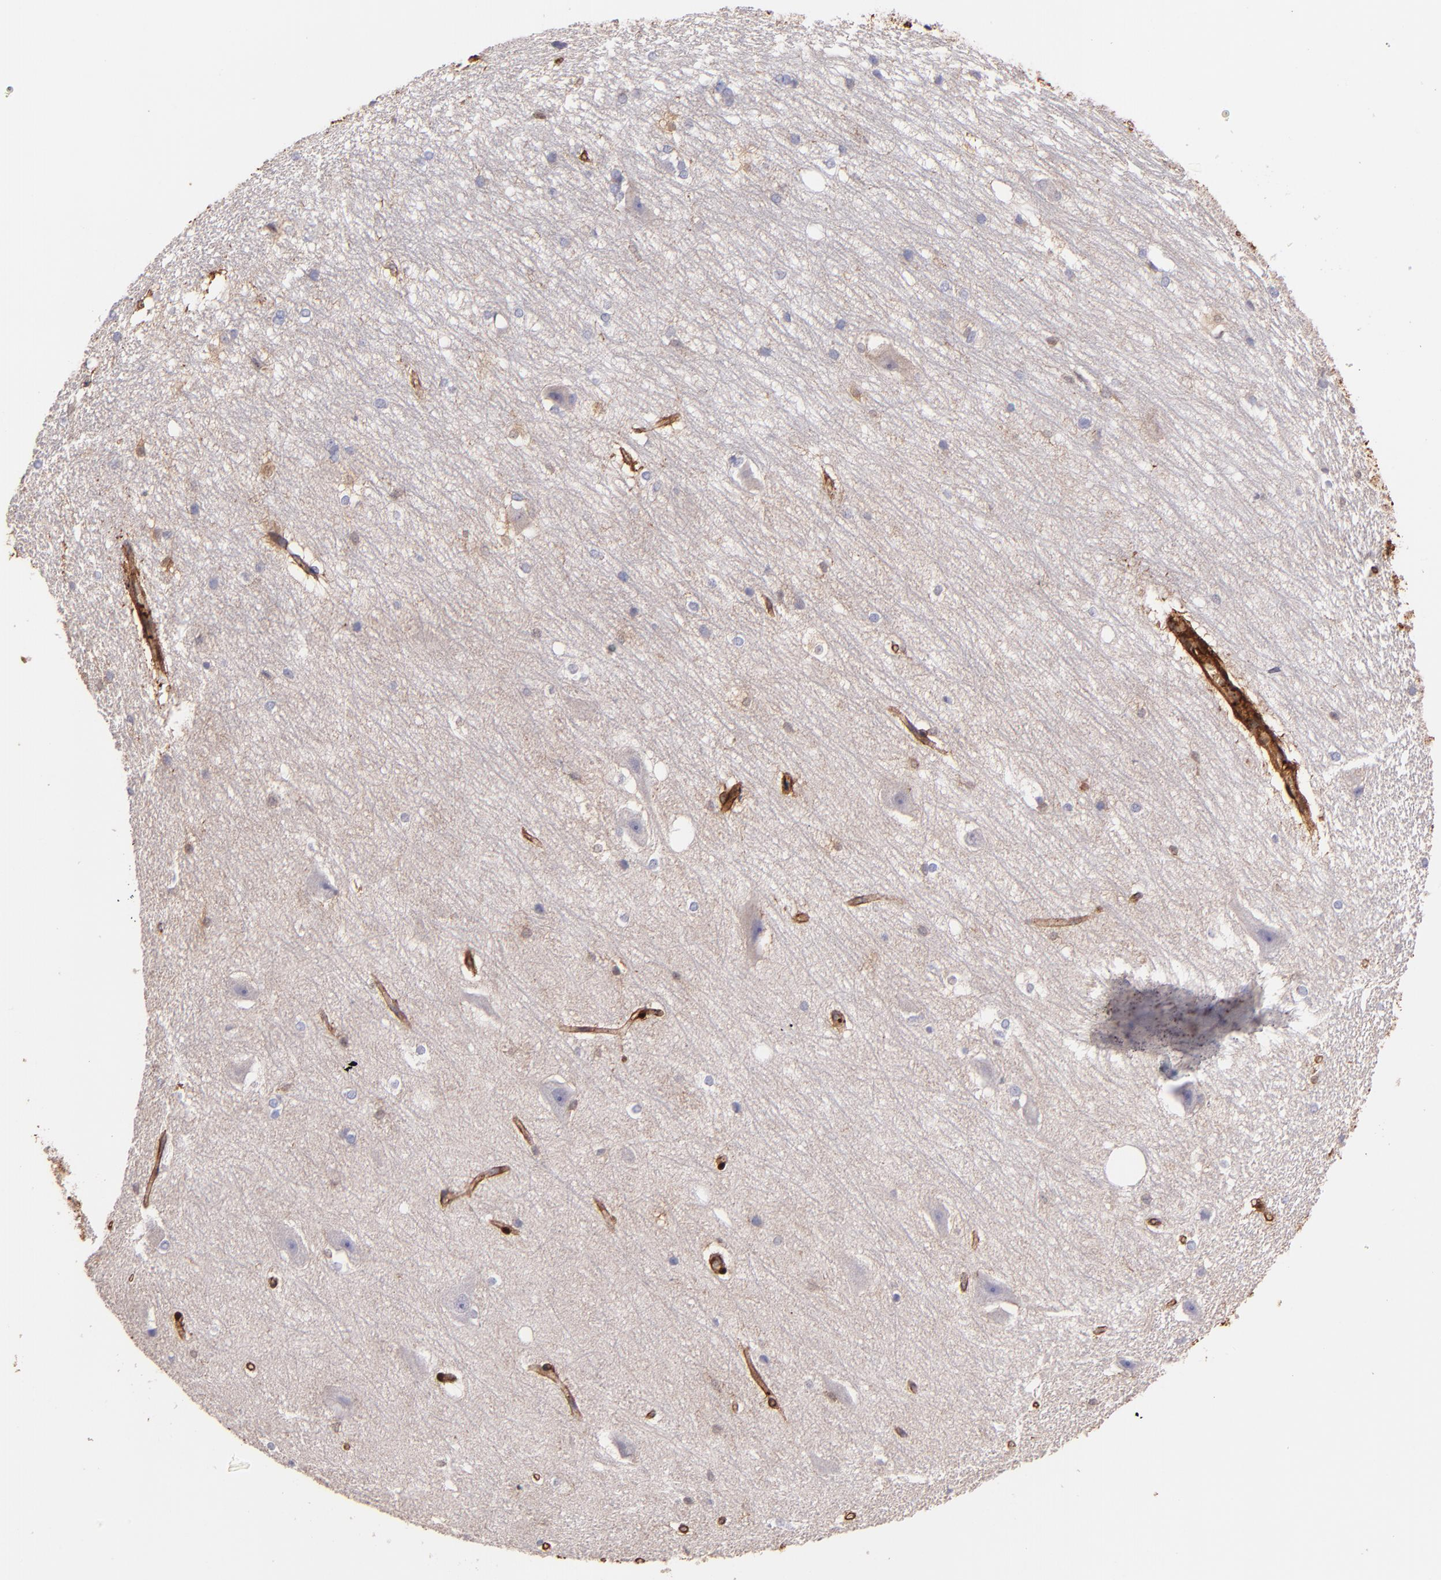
{"staining": {"intensity": "negative", "quantity": "none", "location": "none"}, "tissue": "hippocampus", "cell_type": "Glial cells", "image_type": "normal", "snomed": [{"axis": "morphology", "description": "Normal tissue, NOS"}, {"axis": "topography", "description": "Hippocampus"}], "caption": "Immunohistochemistry of normal human hippocampus displays no expression in glial cells. (DAB (3,3'-diaminobenzidine) immunohistochemistry (IHC), high magnification).", "gene": "VCL", "patient": {"sex": "female", "age": 19}}